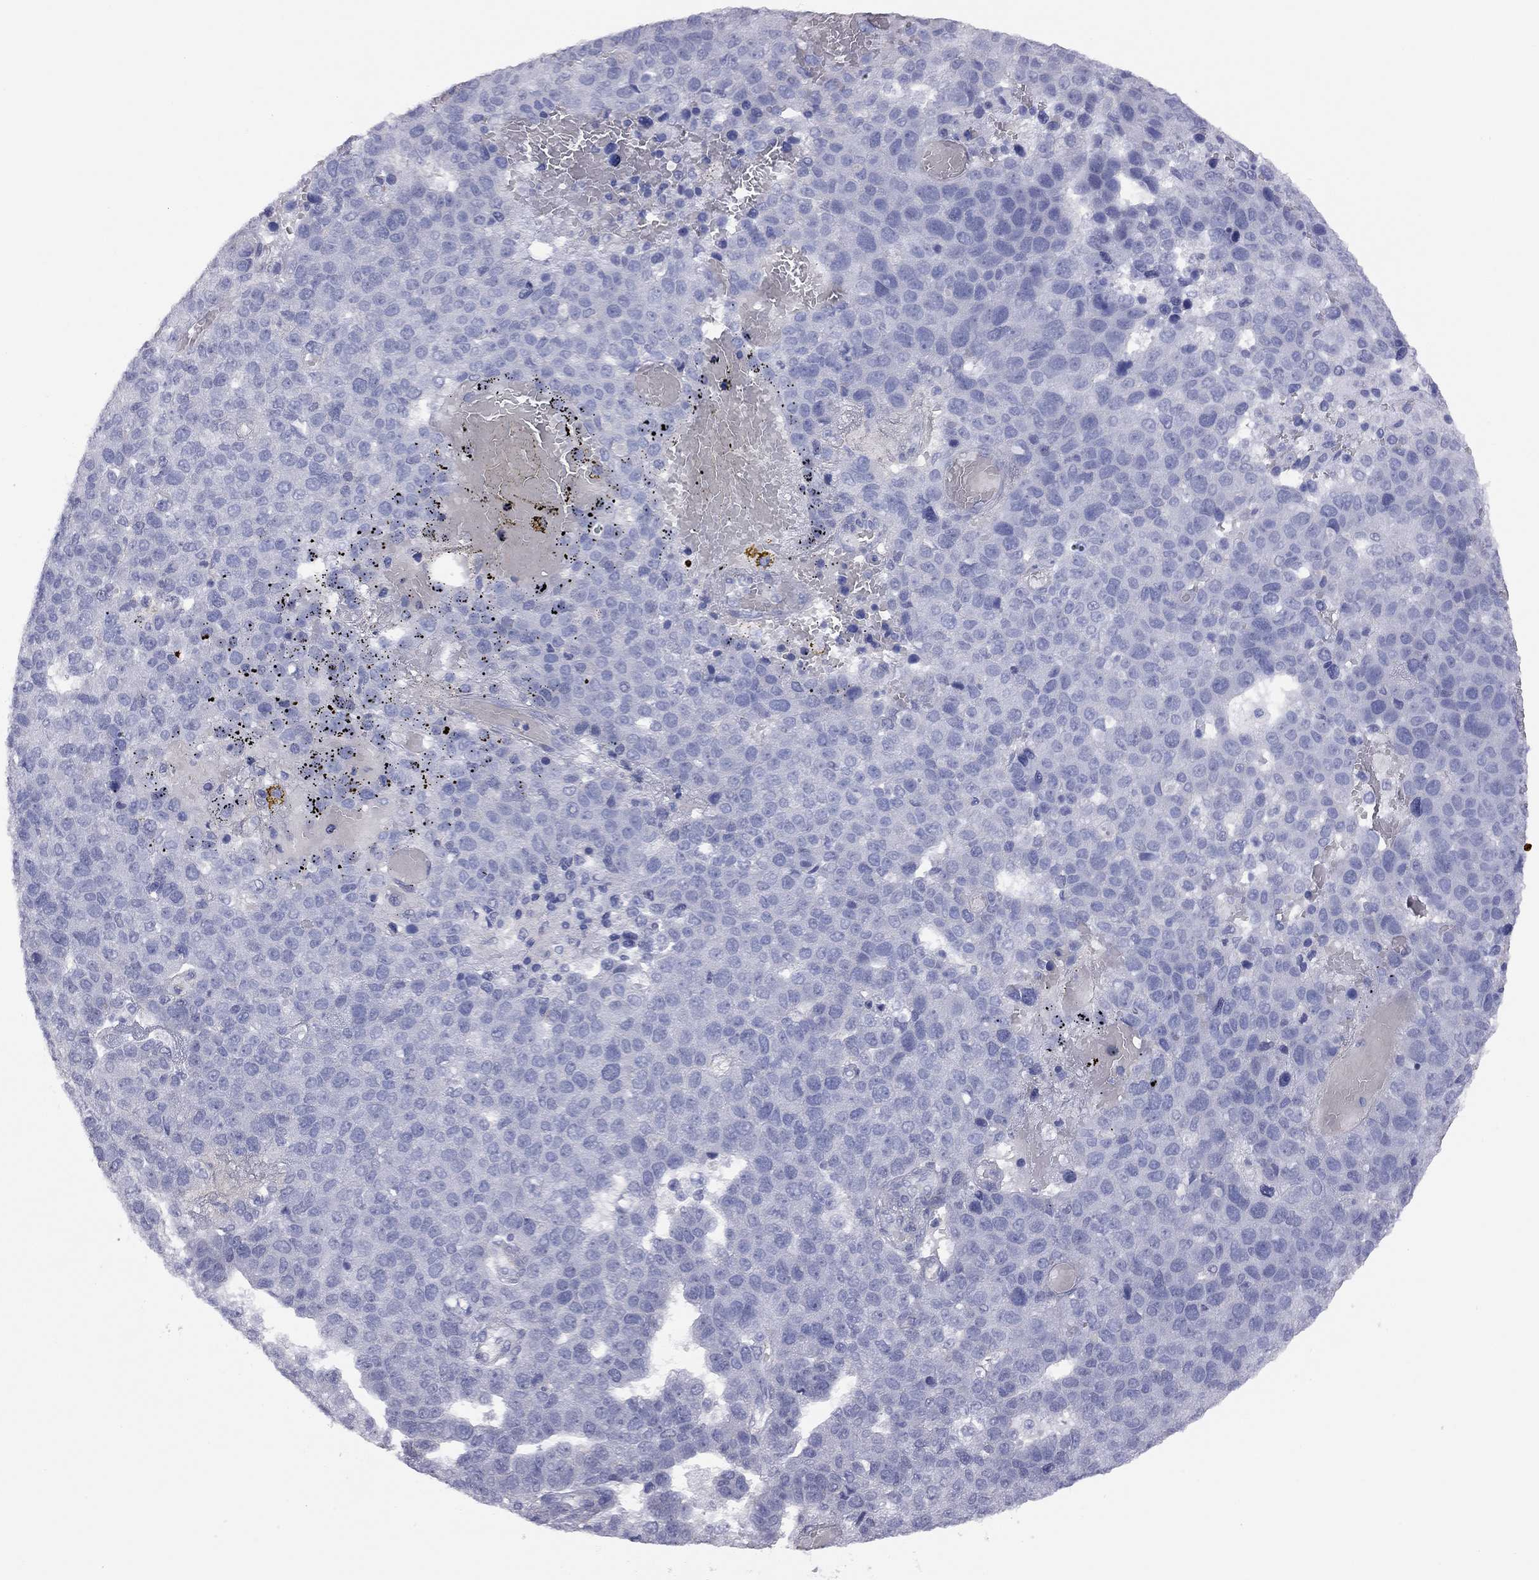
{"staining": {"intensity": "negative", "quantity": "none", "location": "none"}, "tissue": "pancreatic cancer", "cell_type": "Tumor cells", "image_type": "cancer", "snomed": [{"axis": "morphology", "description": "Adenocarcinoma, NOS"}, {"axis": "topography", "description": "Pancreas"}], "caption": "Tumor cells show no significant staining in adenocarcinoma (pancreatic).", "gene": "ADCYAP1", "patient": {"sex": "female", "age": 61}}